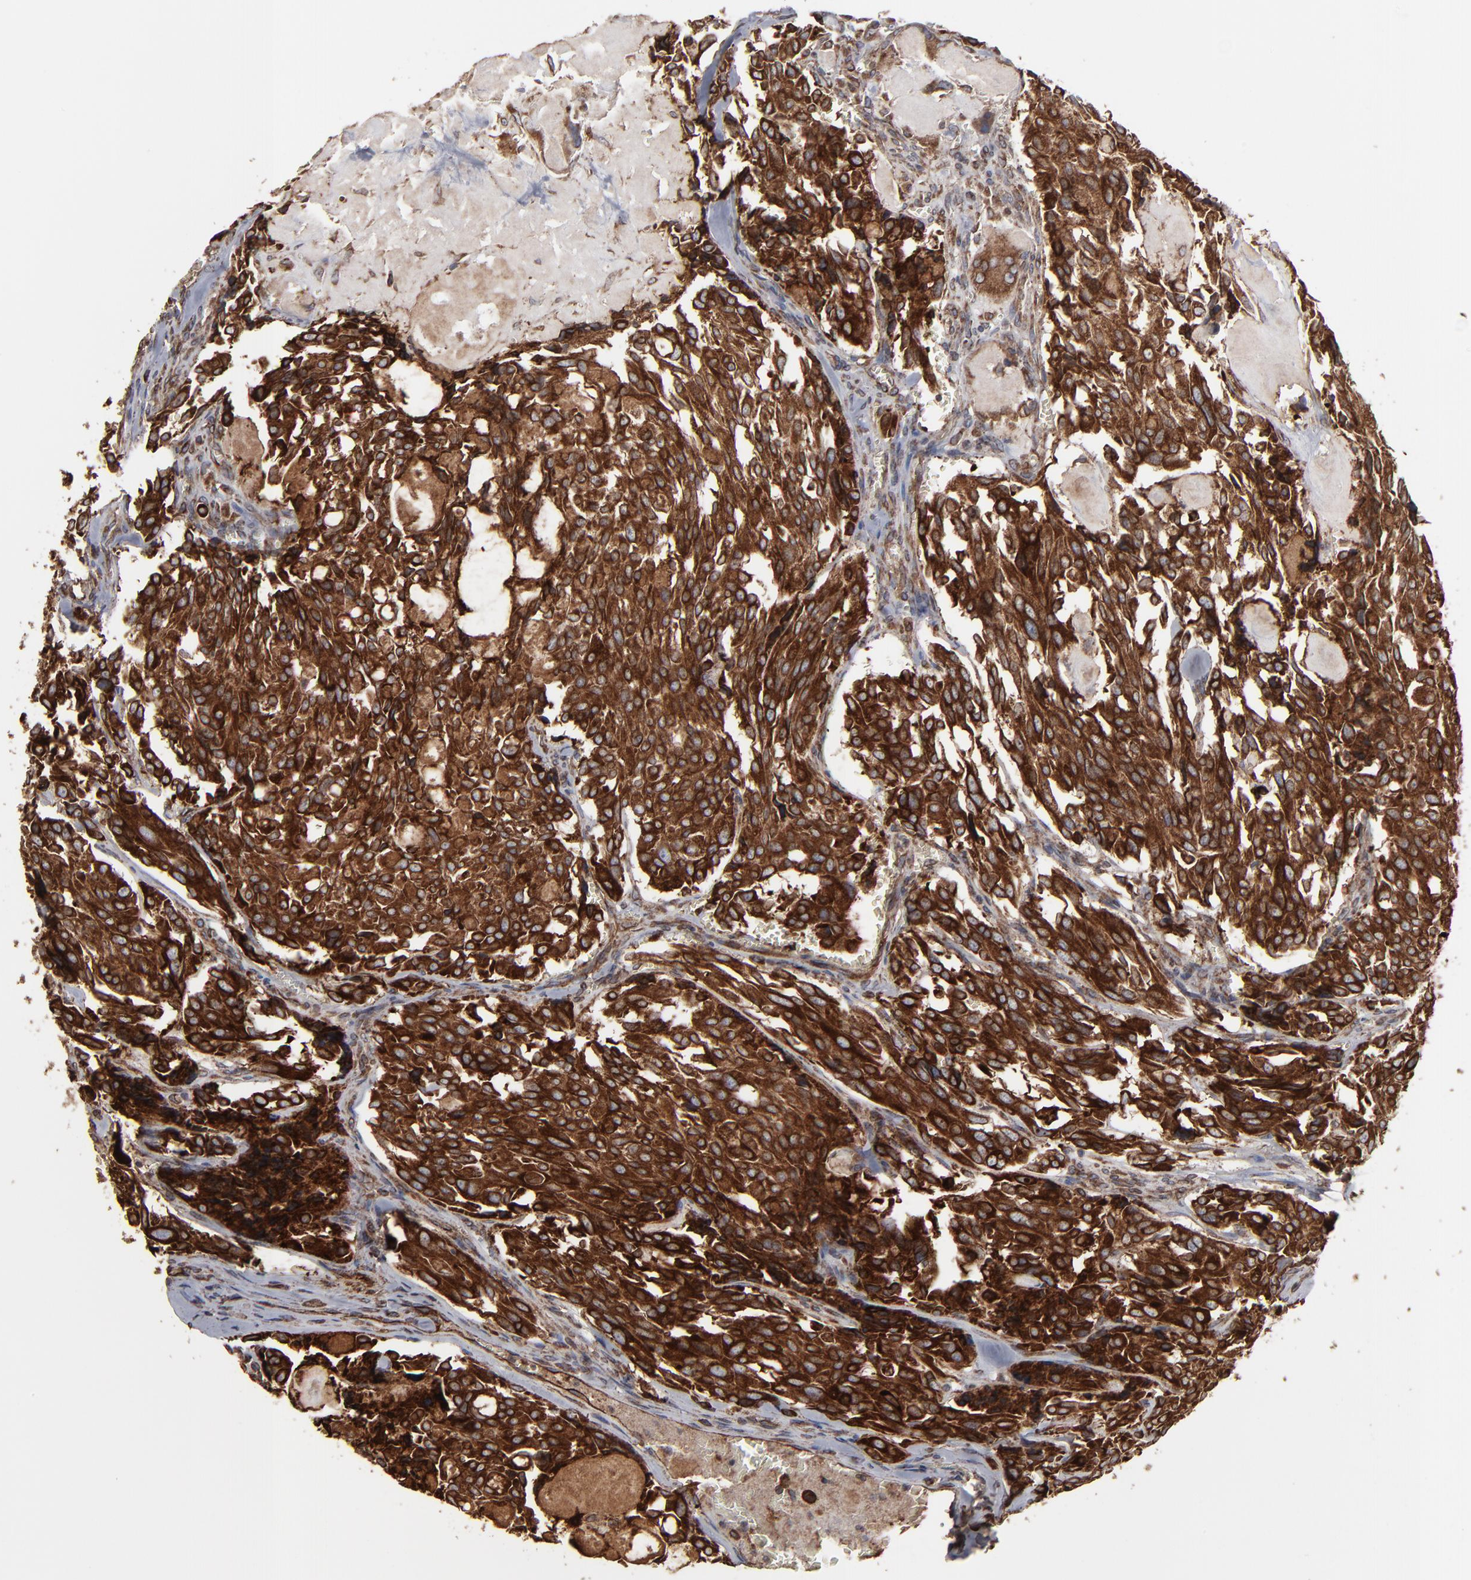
{"staining": {"intensity": "strong", "quantity": ">75%", "location": "cytoplasmic/membranous"}, "tissue": "thyroid cancer", "cell_type": "Tumor cells", "image_type": "cancer", "snomed": [{"axis": "morphology", "description": "Carcinoma, NOS"}, {"axis": "morphology", "description": "Carcinoid, malignant, NOS"}, {"axis": "topography", "description": "Thyroid gland"}], "caption": "This is an image of IHC staining of carcinoid (malignant) (thyroid), which shows strong staining in the cytoplasmic/membranous of tumor cells.", "gene": "CNIH1", "patient": {"sex": "male", "age": 33}}